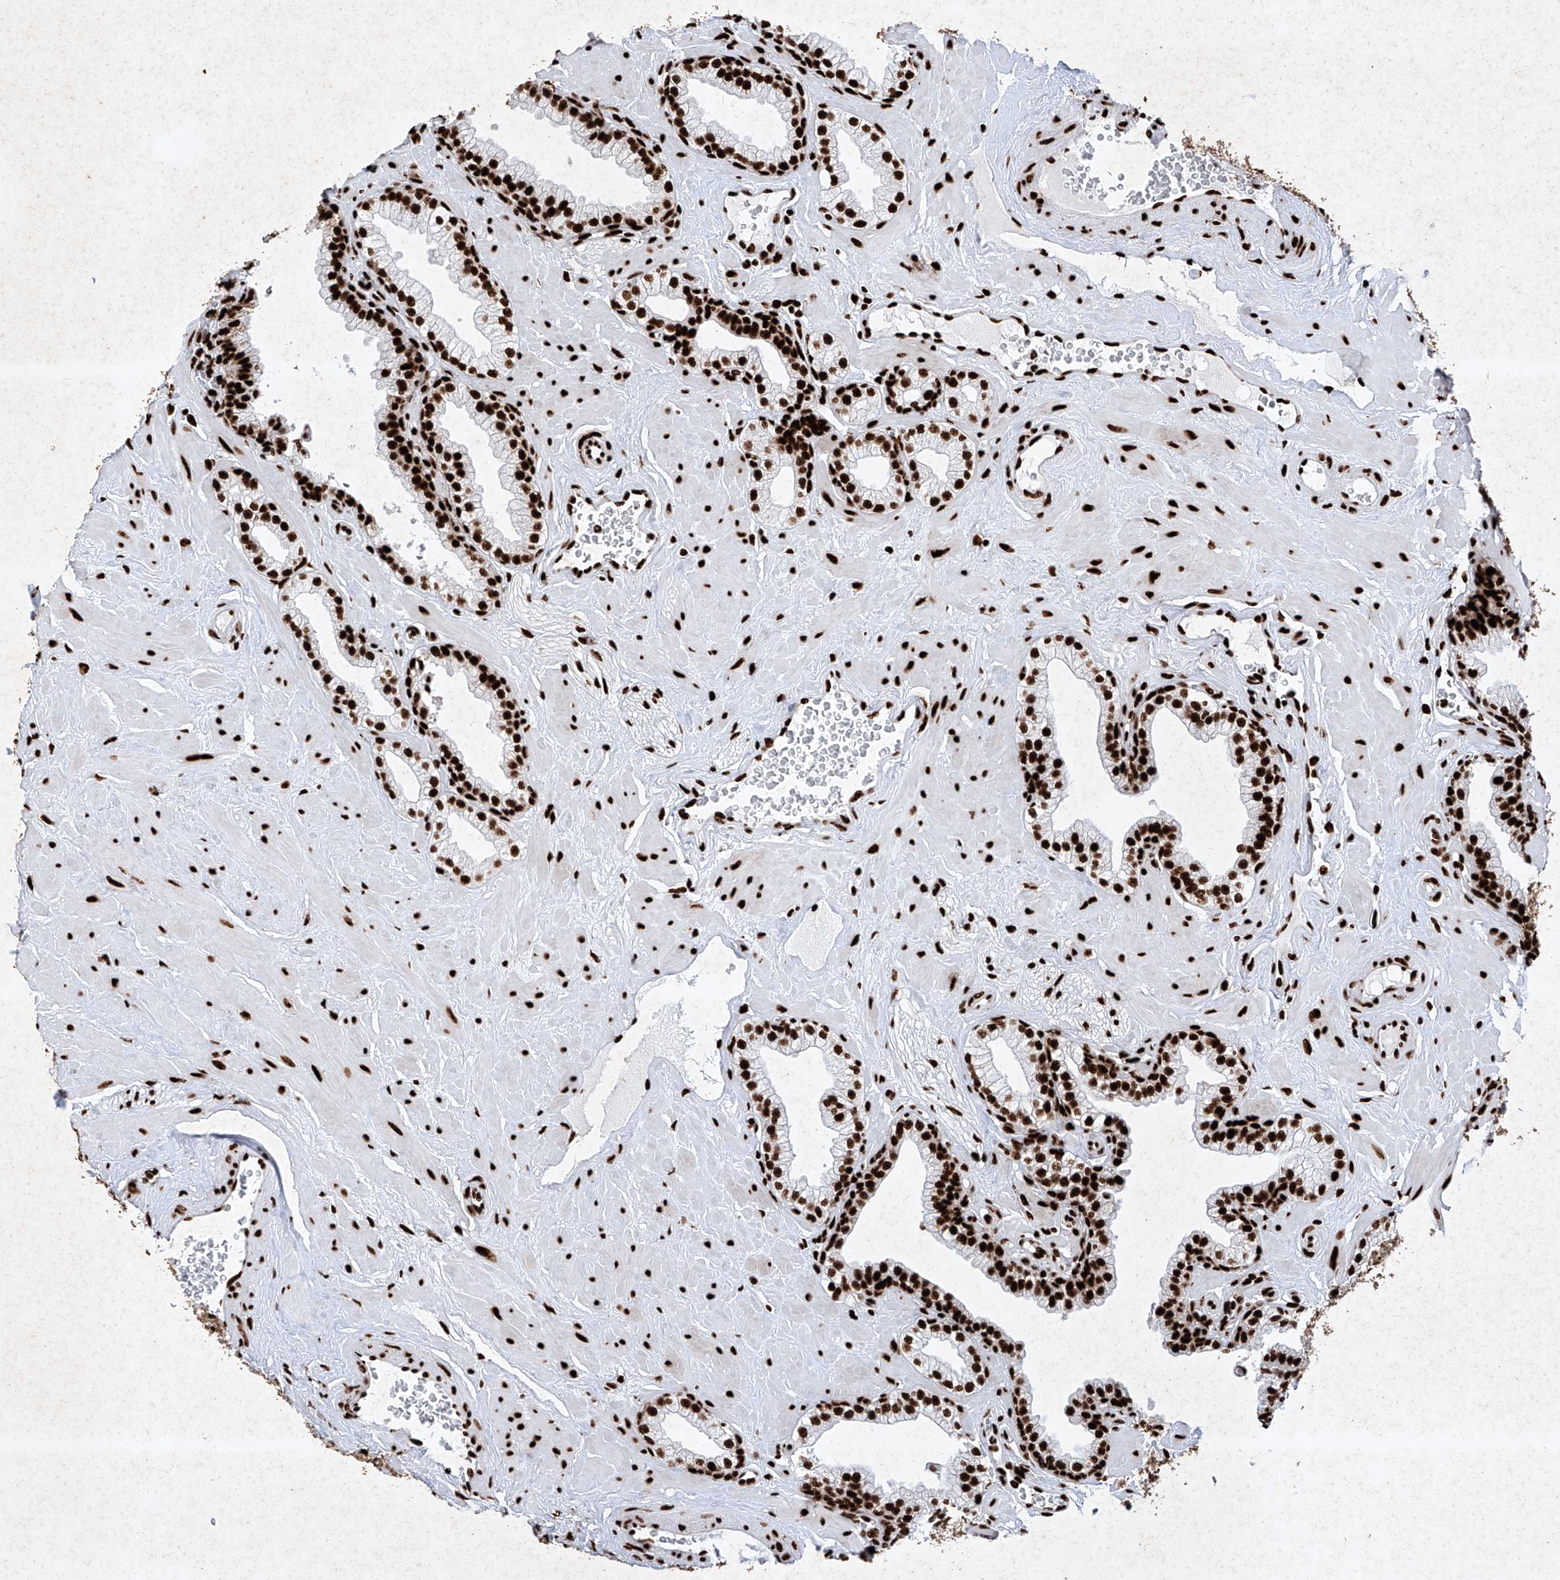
{"staining": {"intensity": "strong", "quantity": ">75%", "location": "nuclear"}, "tissue": "prostate", "cell_type": "Glandular cells", "image_type": "normal", "snomed": [{"axis": "morphology", "description": "Normal tissue, NOS"}, {"axis": "morphology", "description": "Urothelial carcinoma, Low grade"}, {"axis": "topography", "description": "Urinary bladder"}, {"axis": "topography", "description": "Prostate"}], "caption": "The histopathology image reveals a brown stain indicating the presence of a protein in the nuclear of glandular cells in prostate.", "gene": "SRSF6", "patient": {"sex": "male", "age": 60}}